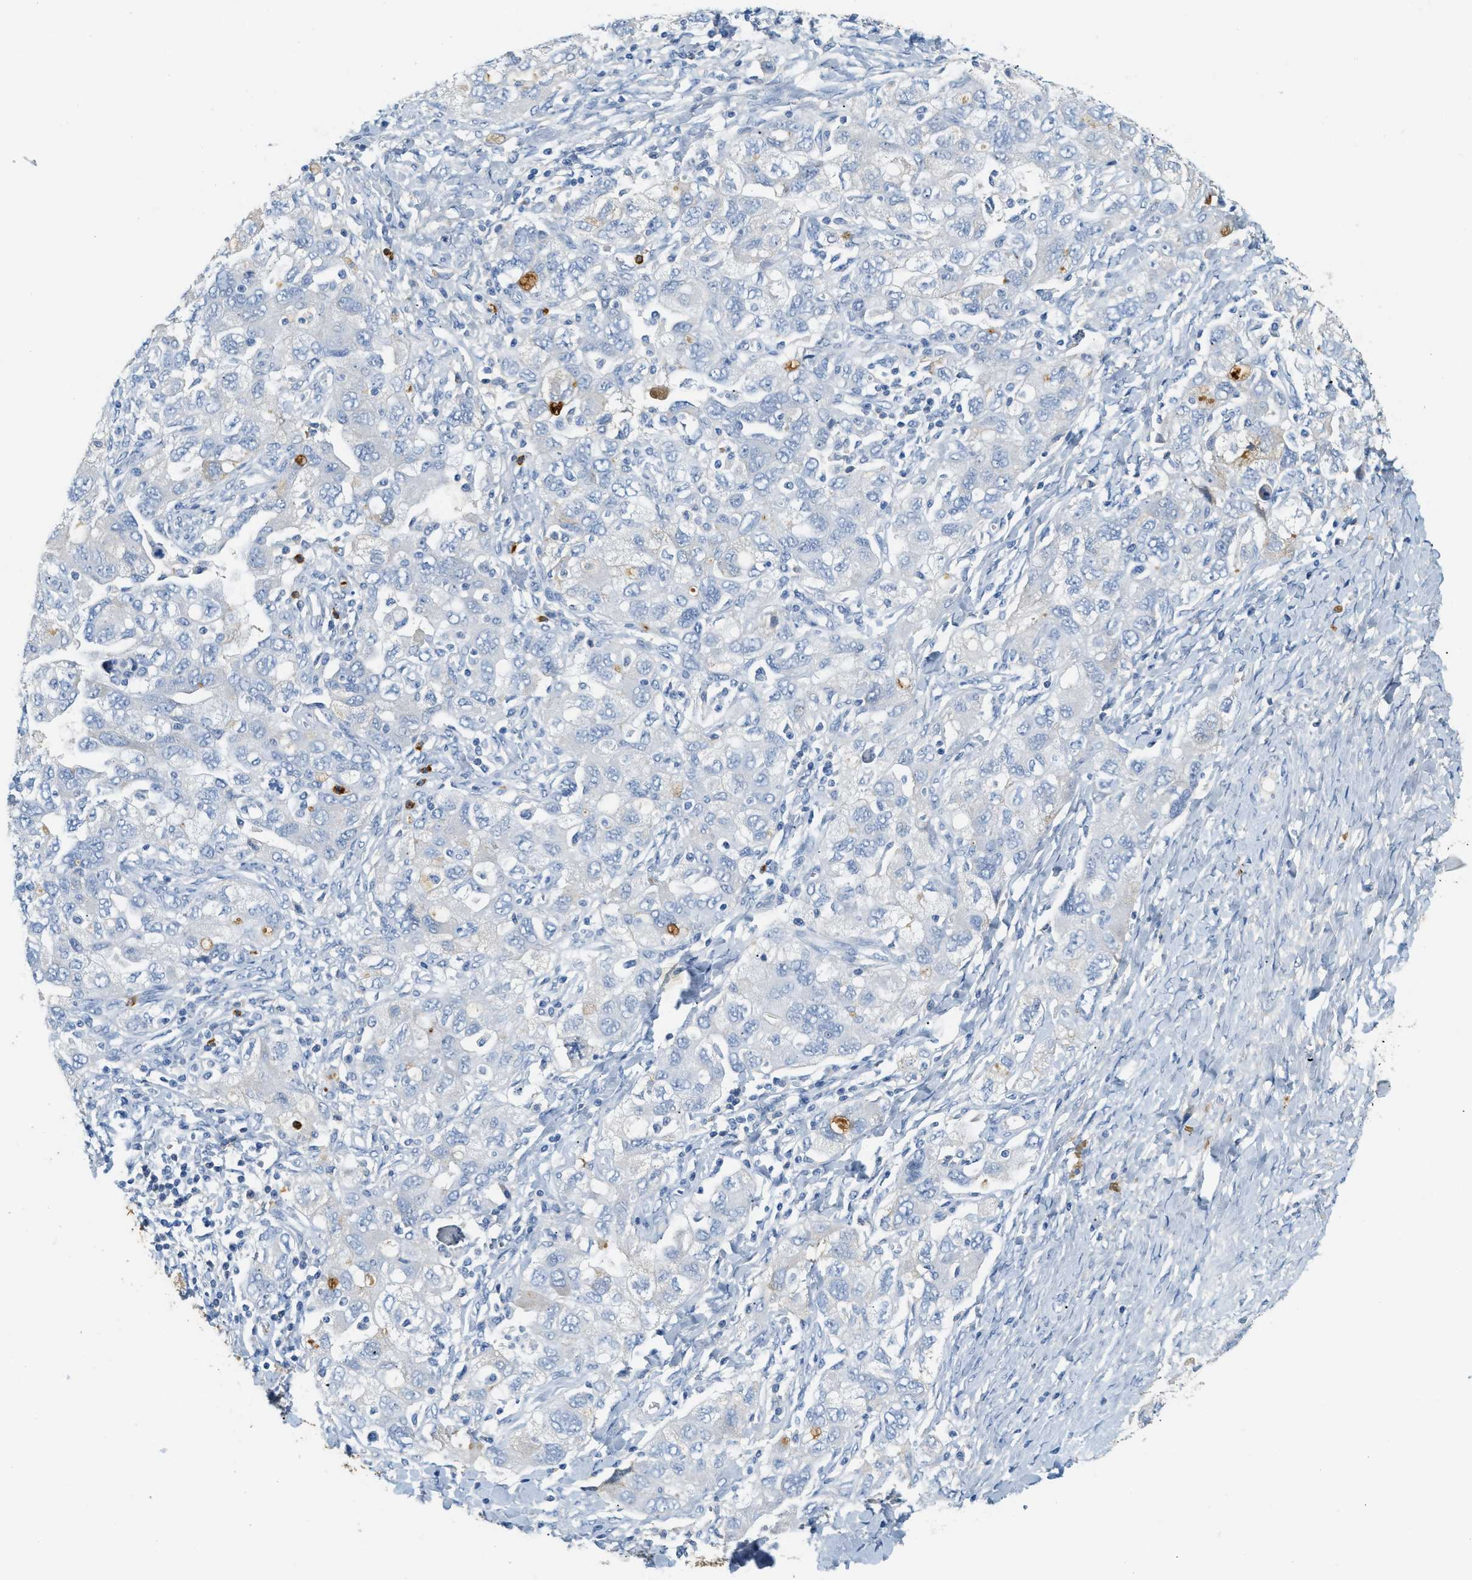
{"staining": {"intensity": "negative", "quantity": "none", "location": "none"}, "tissue": "ovarian cancer", "cell_type": "Tumor cells", "image_type": "cancer", "snomed": [{"axis": "morphology", "description": "Carcinoma, NOS"}, {"axis": "morphology", "description": "Cystadenocarcinoma, serous, NOS"}, {"axis": "topography", "description": "Ovary"}], "caption": "An image of ovarian serous cystadenocarcinoma stained for a protein displays no brown staining in tumor cells. Nuclei are stained in blue.", "gene": "LCN2", "patient": {"sex": "female", "age": 69}}